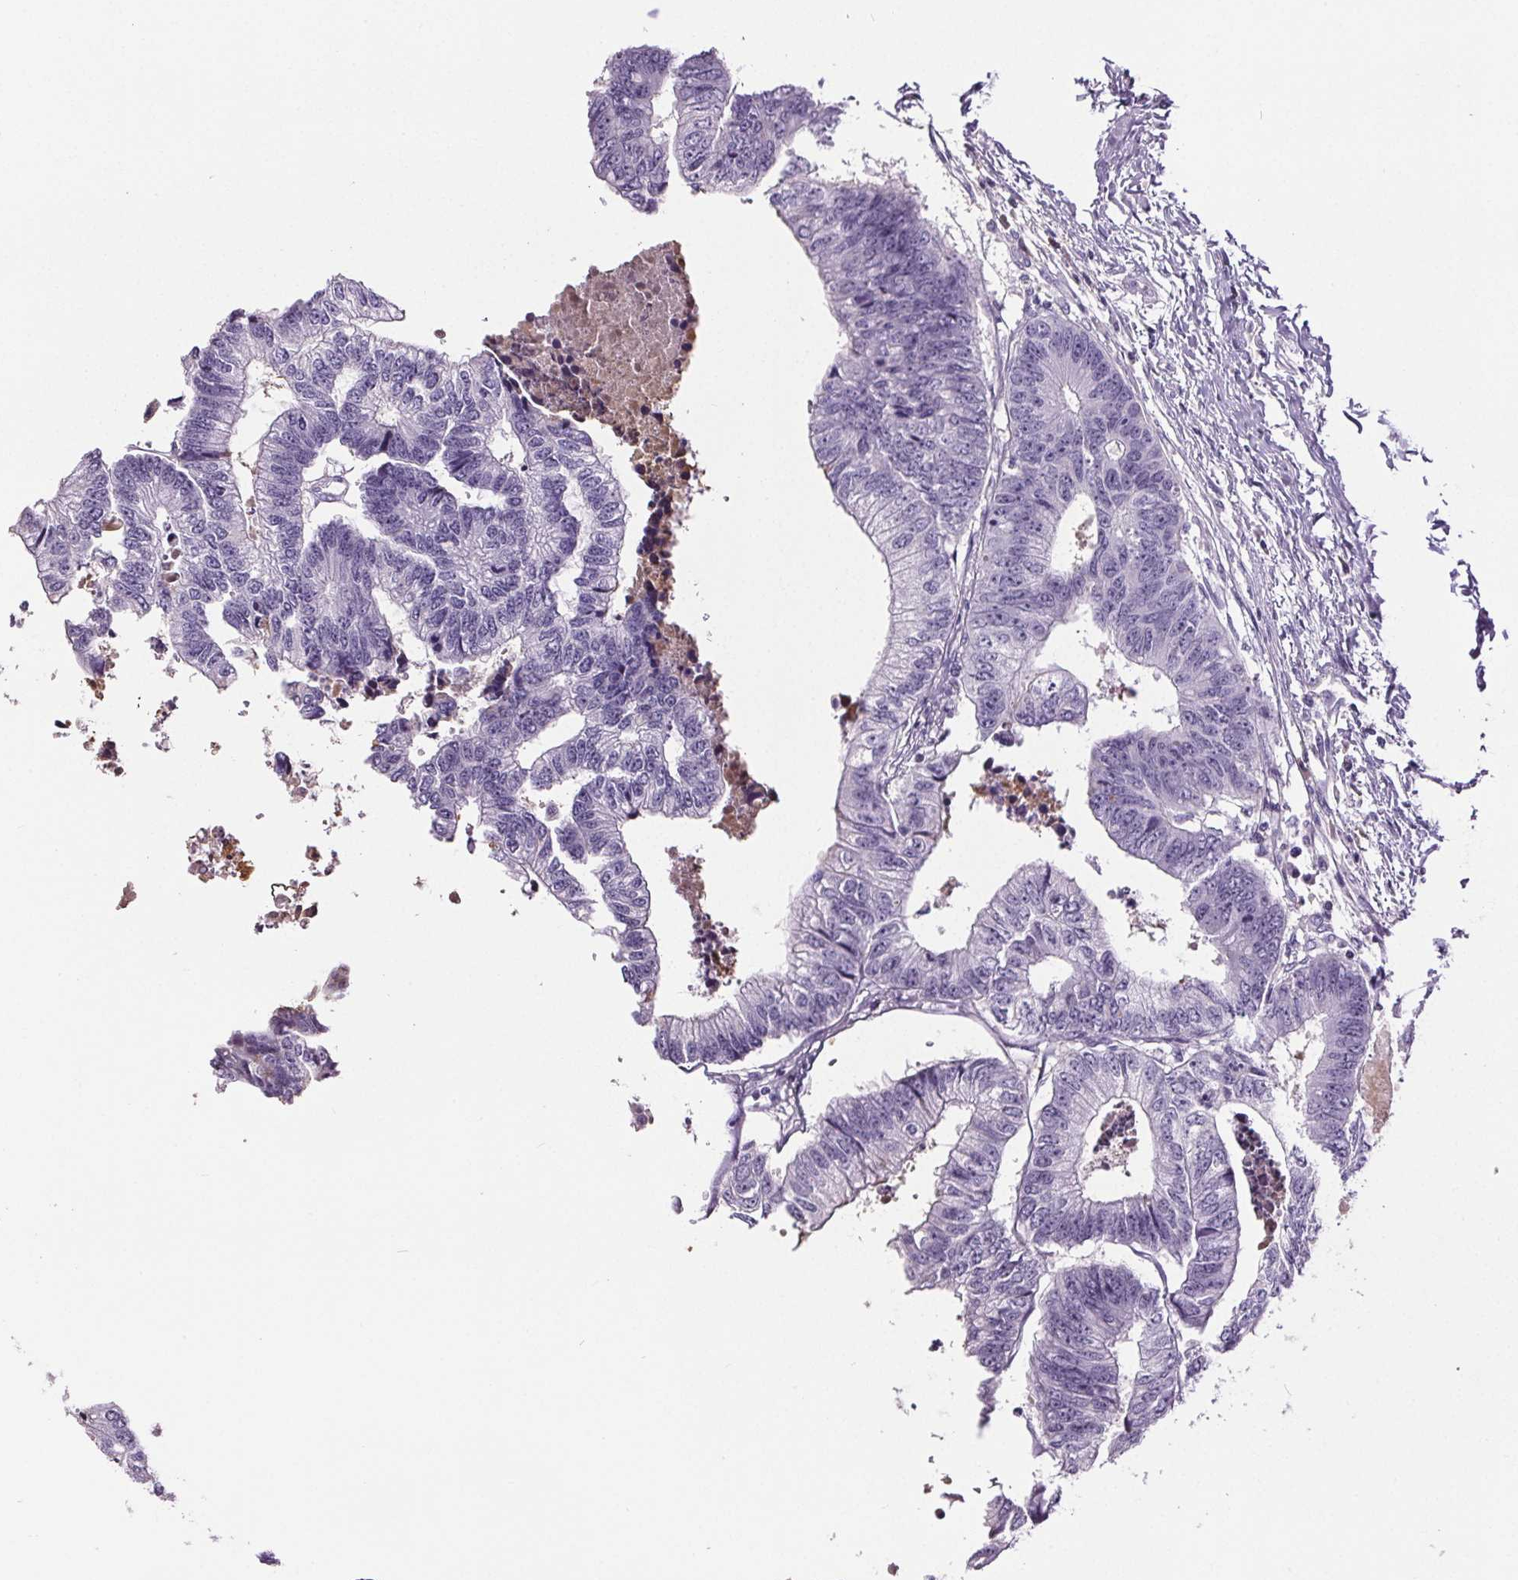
{"staining": {"intensity": "negative", "quantity": "none", "location": "none"}, "tissue": "colorectal cancer", "cell_type": "Tumor cells", "image_type": "cancer", "snomed": [{"axis": "morphology", "description": "Adenocarcinoma, NOS"}, {"axis": "topography", "description": "Rectum"}], "caption": "This is a photomicrograph of immunohistochemistry (IHC) staining of adenocarcinoma (colorectal), which shows no positivity in tumor cells.", "gene": "CD5L", "patient": {"sex": "male", "age": 63}}